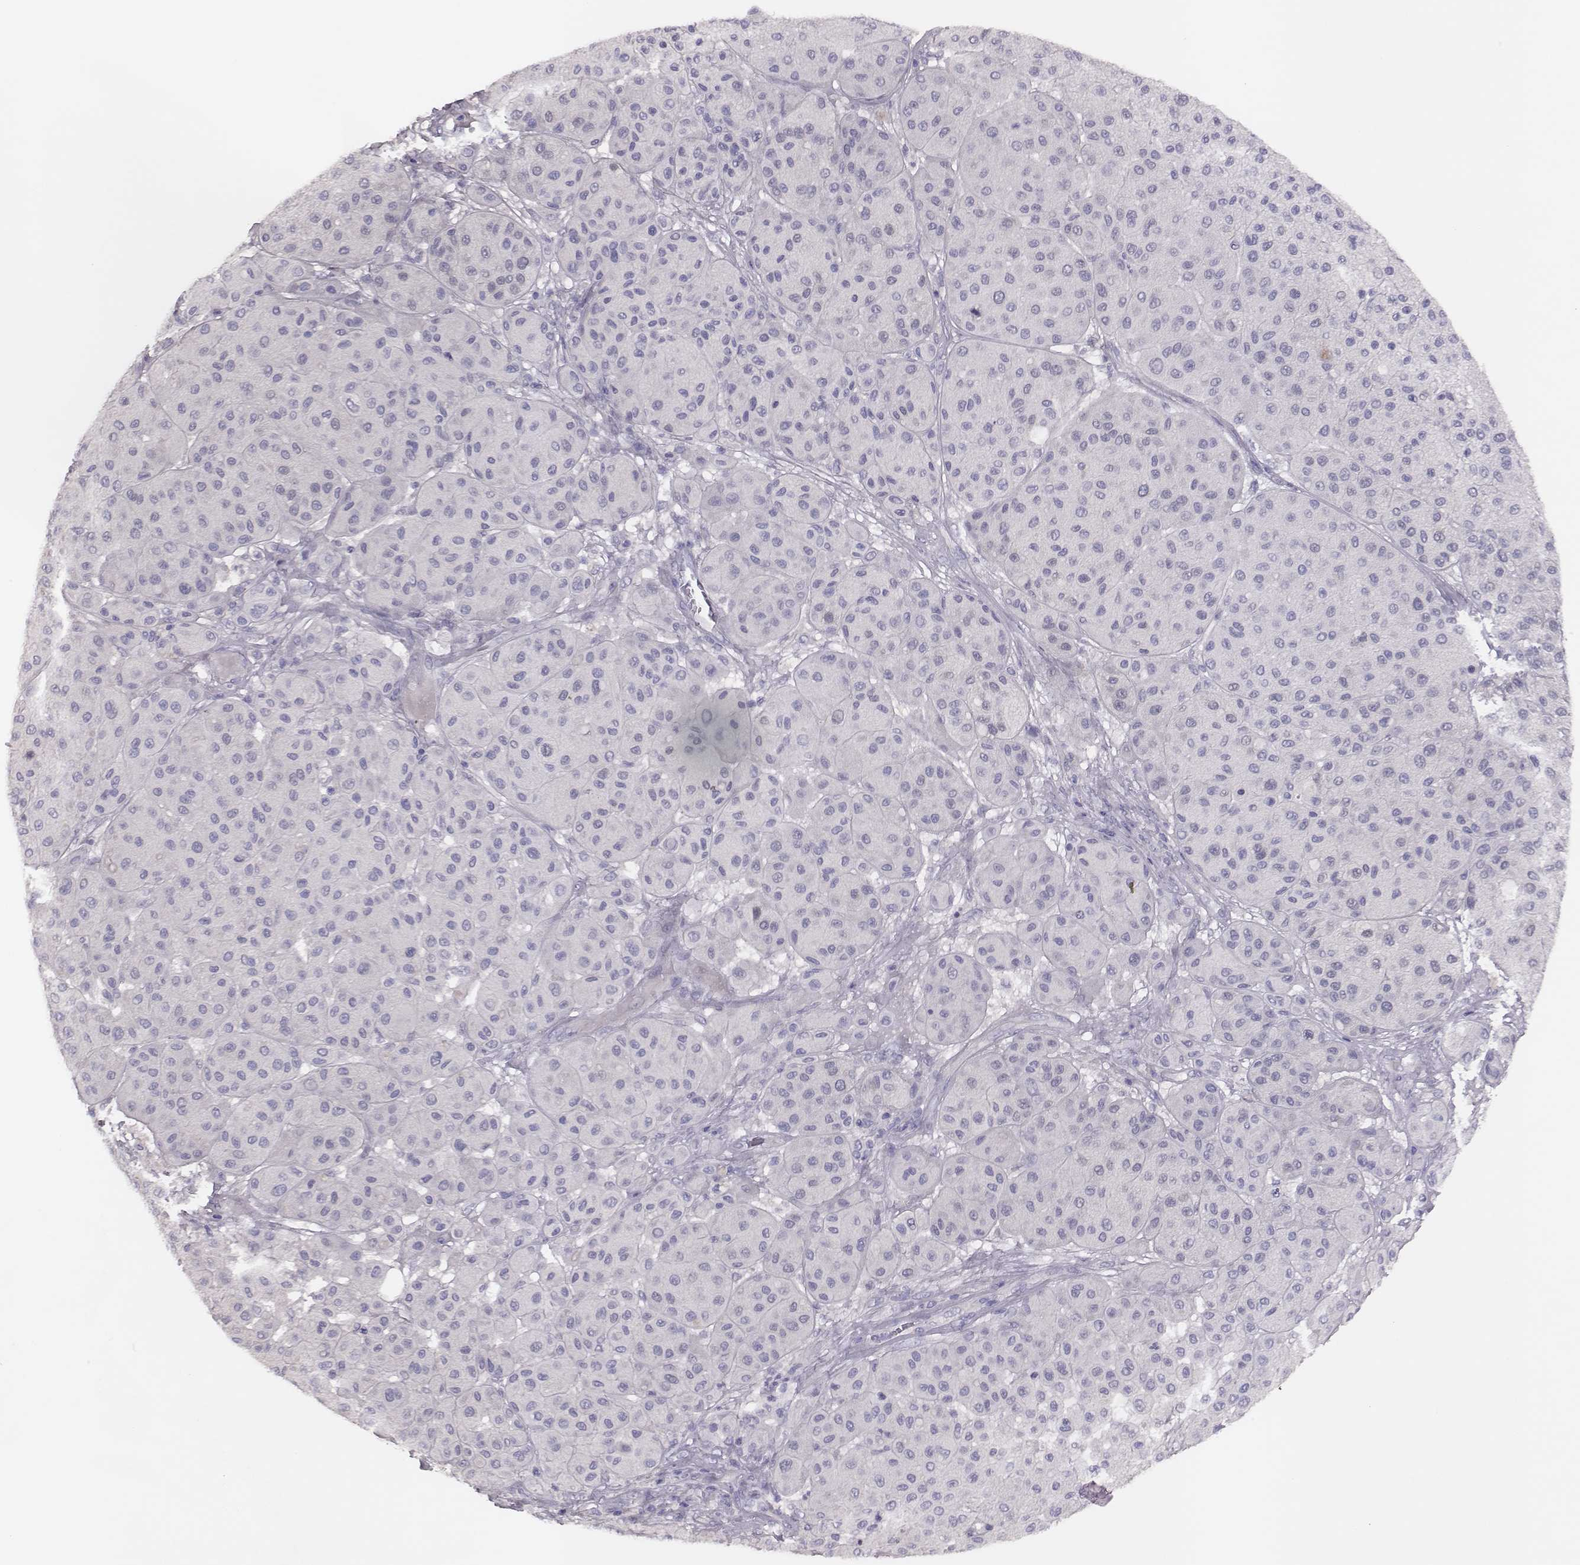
{"staining": {"intensity": "negative", "quantity": "none", "location": "none"}, "tissue": "melanoma", "cell_type": "Tumor cells", "image_type": "cancer", "snomed": [{"axis": "morphology", "description": "Malignant melanoma, Metastatic site"}, {"axis": "topography", "description": "Smooth muscle"}], "caption": "IHC image of human malignant melanoma (metastatic site) stained for a protein (brown), which reveals no positivity in tumor cells.", "gene": "P2RY10", "patient": {"sex": "male", "age": 41}}